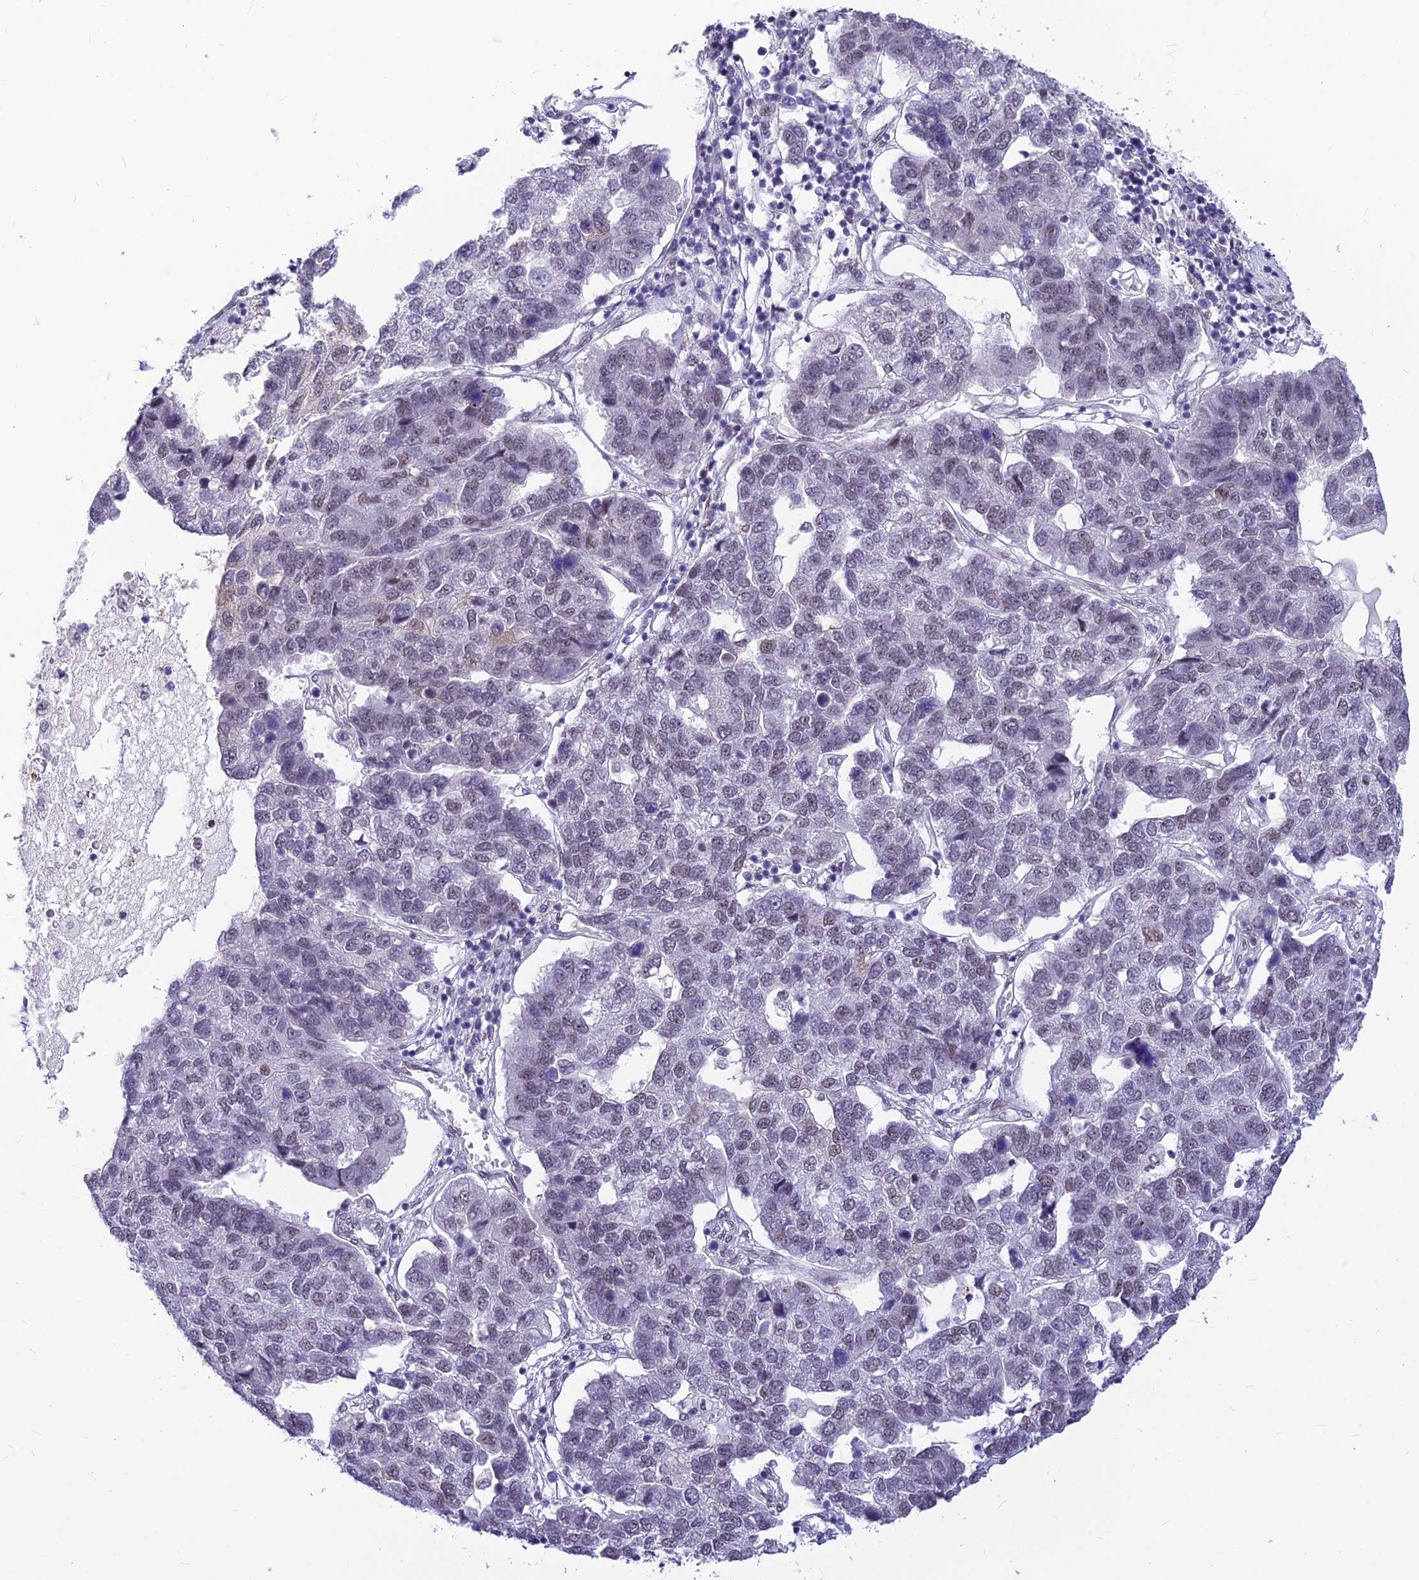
{"staining": {"intensity": "weak", "quantity": "<25%", "location": "nuclear"}, "tissue": "pancreatic cancer", "cell_type": "Tumor cells", "image_type": "cancer", "snomed": [{"axis": "morphology", "description": "Adenocarcinoma, NOS"}, {"axis": "topography", "description": "Pancreas"}], "caption": "Immunohistochemistry (IHC) photomicrograph of neoplastic tissue: pancreatic cancer (adenocarcinoma) stained with DAB (3,3'-diaminobenzidine) exhibits no significant protein positivity in tumor cells. (DAB immunohistochemistry (IHC) visualized using brightfield microscopy, high magnification).", "gene": "KCTD13", "patient": {"sex": "female", "age": 61}}